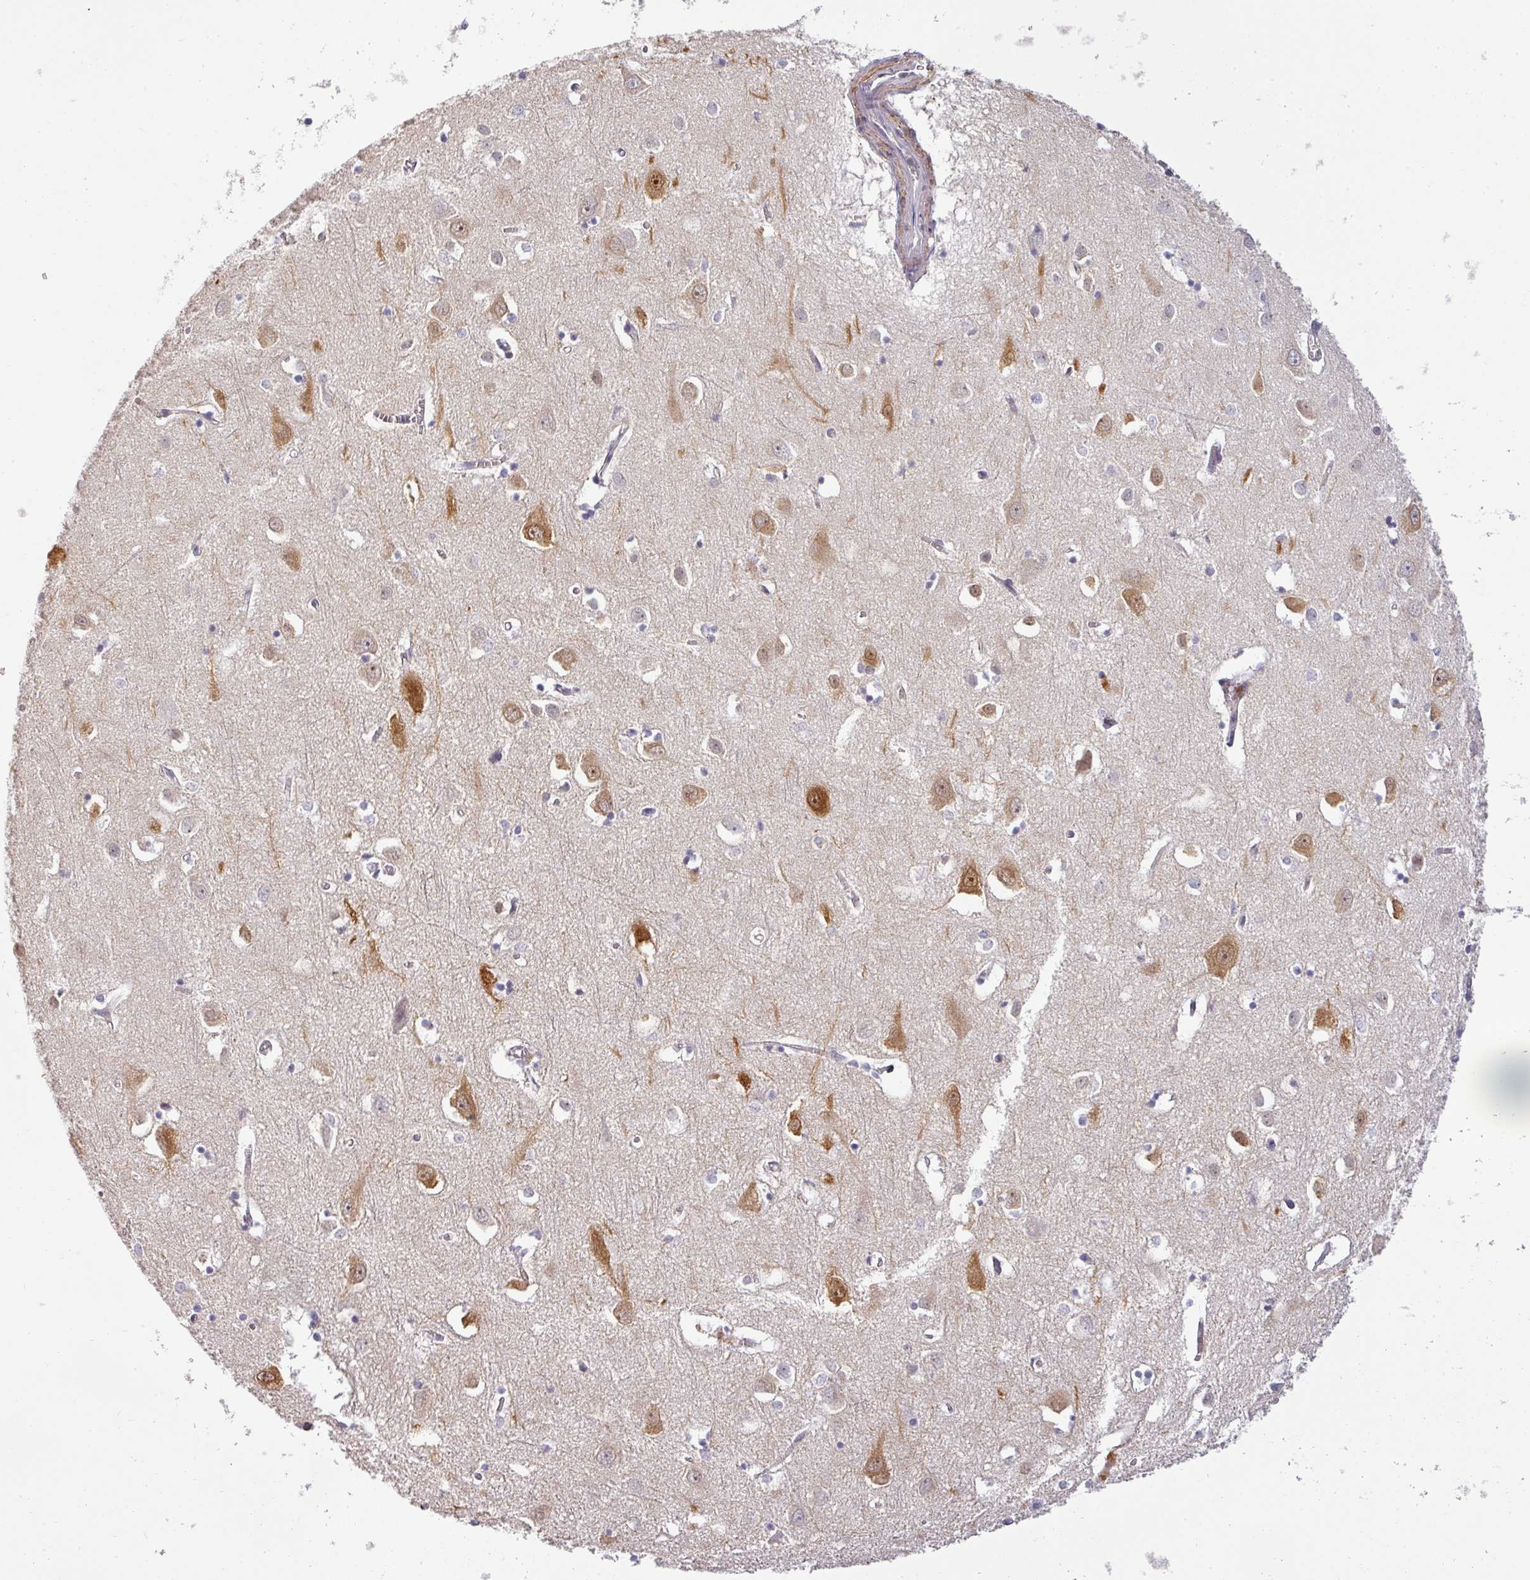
{"staining": {"intensity": "negative", "quantity": "none", "location": "none"}, "tissue": "cerebral cortex", "cell_type": "Endothelial cells", "image_type": "normal", "snomed": [{"axis": "morphology", "description": "Normal tissue, NOS"}, {"axis": "topography", "description": "Cerebral cortex"}], "caption": "Immunohistochemistry (IHC) image of unremarkable cerebral cortex: human cerebral cortex stained with DAB displays no significant protein expression in endothelial cells.", "gene": "ZNF835", "patient": {"sex": "male", "age": 70}}